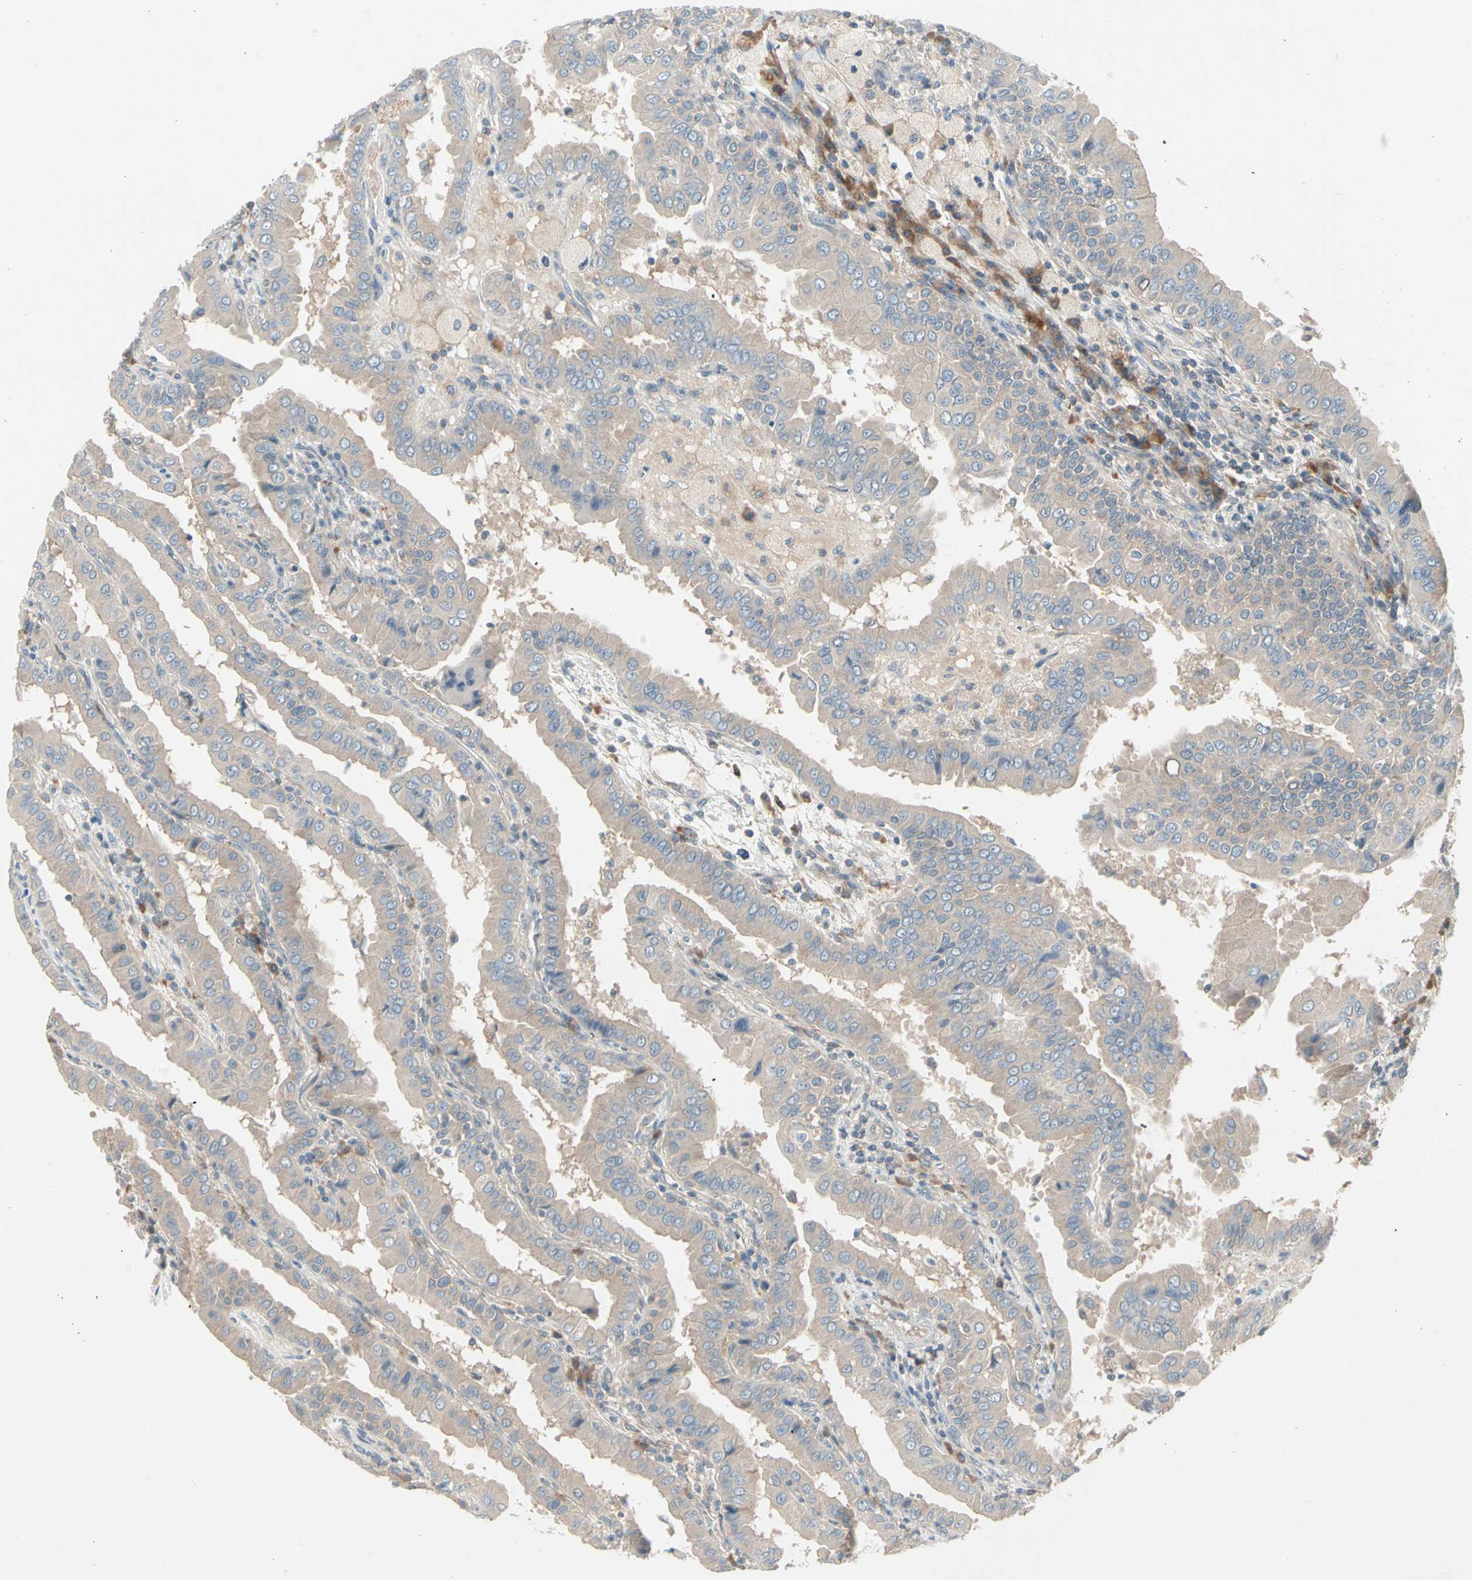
{"staining": {"intensity": "weak", "quantity": ">75%", "location": "cytoplasmic/membranous"}, "tissue": "thyroid cancer", "cell_type": "Tumor cells", "image_type": "cancer", "snomed": [{"axis": "morphology", "description": "Papillary adenocarcinoma, NOS"}, {"axis": "topography", "description": "Thyroid gland"}], "caption": "Immunohistochemical staining of human thyroid cancer shows low levels of weak cytoplasmic/membranous positivity in approximately >75% of tumor cells.", "gene": "IL1R1", "patient": {"sex": "male", "age": 33}}